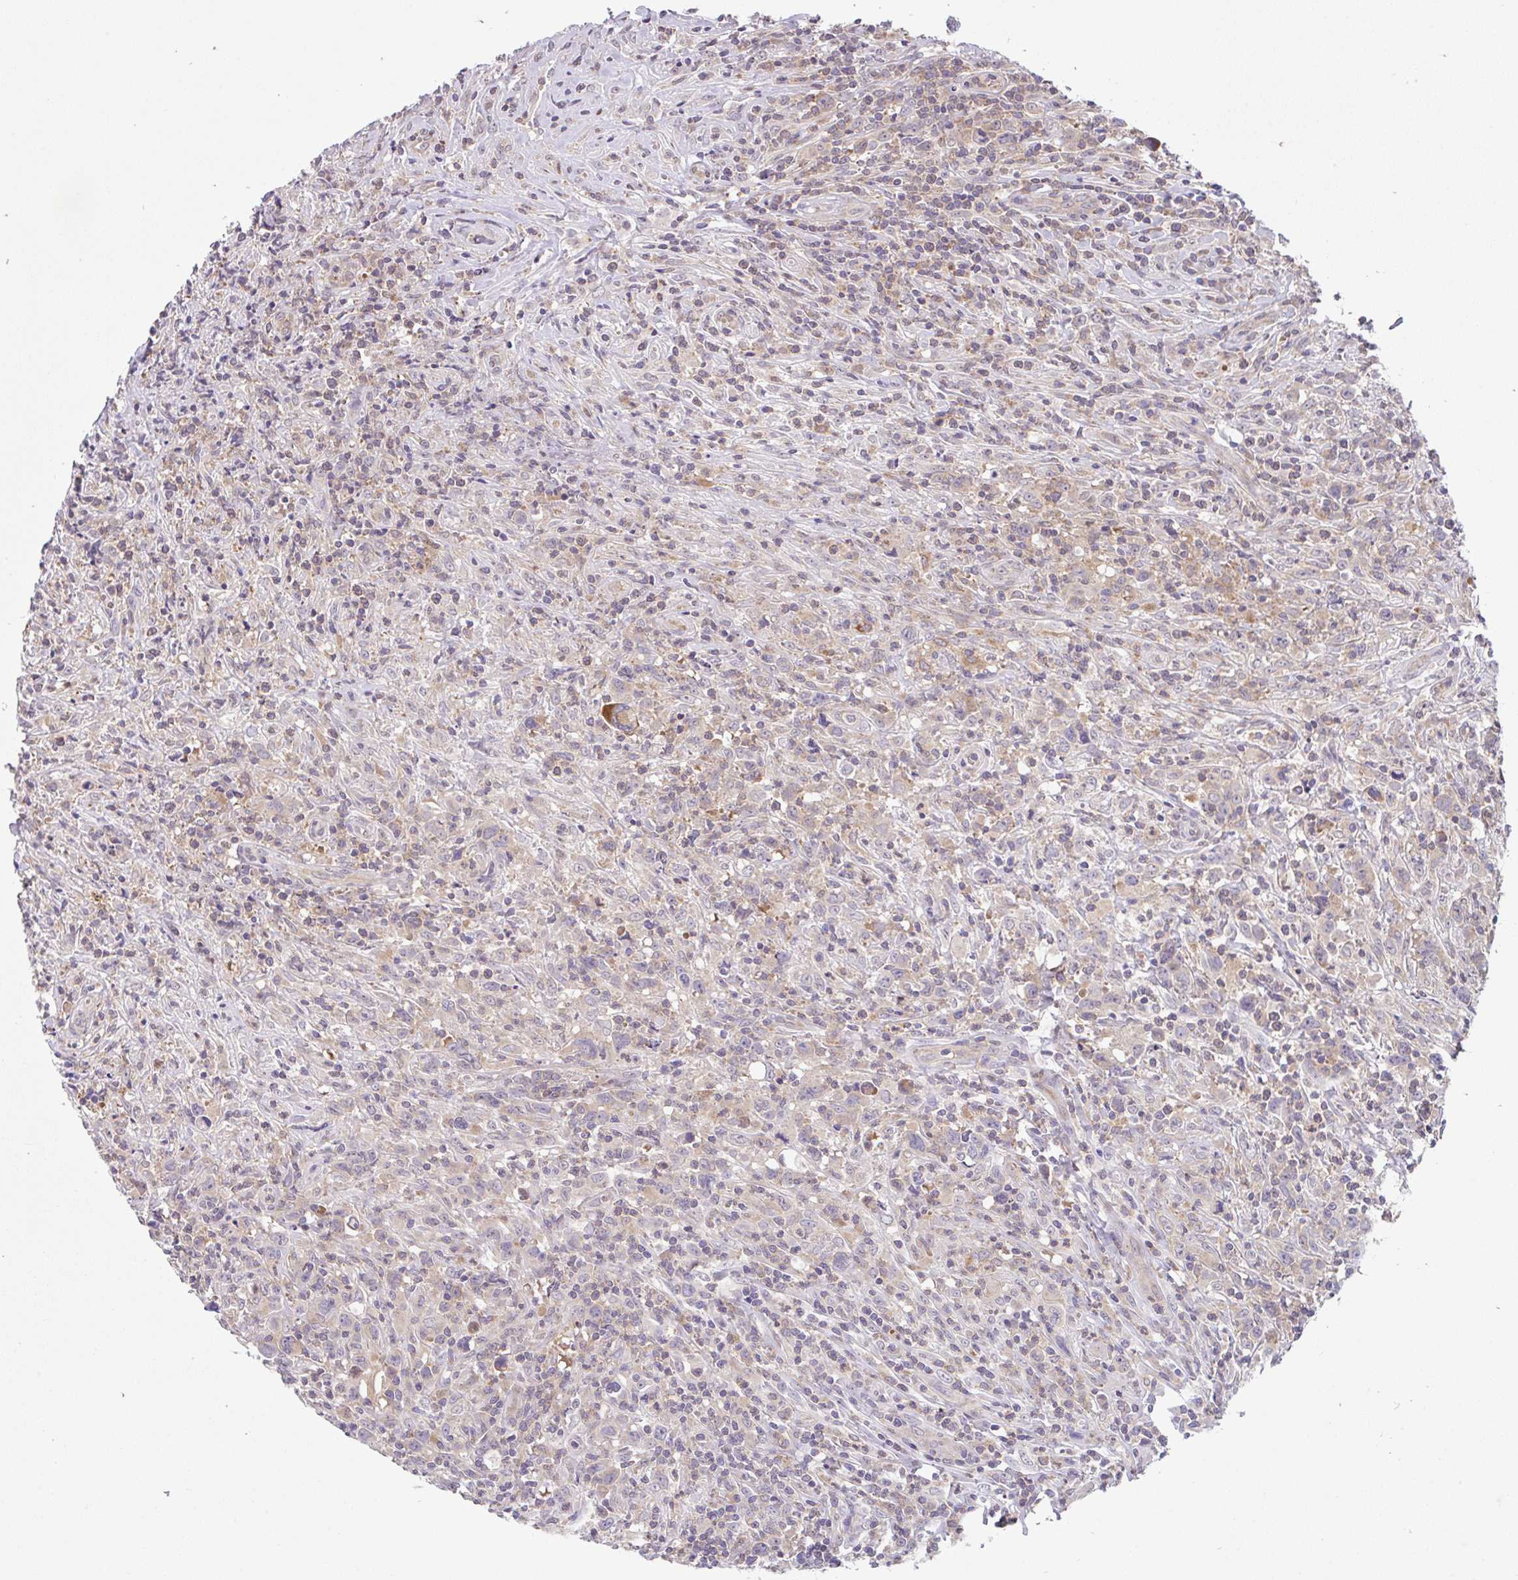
{"staining": {"intensity": "negative", "quantity": "none", "location": "none"}, "tissue": "lymphoma", "cell_type": "Tumor cells", "image_type": "cancer", "snomed": [{"axis": "morphology", "description": "Hodgkin's disease, NOS"}, {"axis": "topography", "description": "Lymph node"}], "caption": "Tumor cells show no significant positivity in lymphoma.", "gene": "RALBP1", "patient": {"sex": "female", "age": 18}}